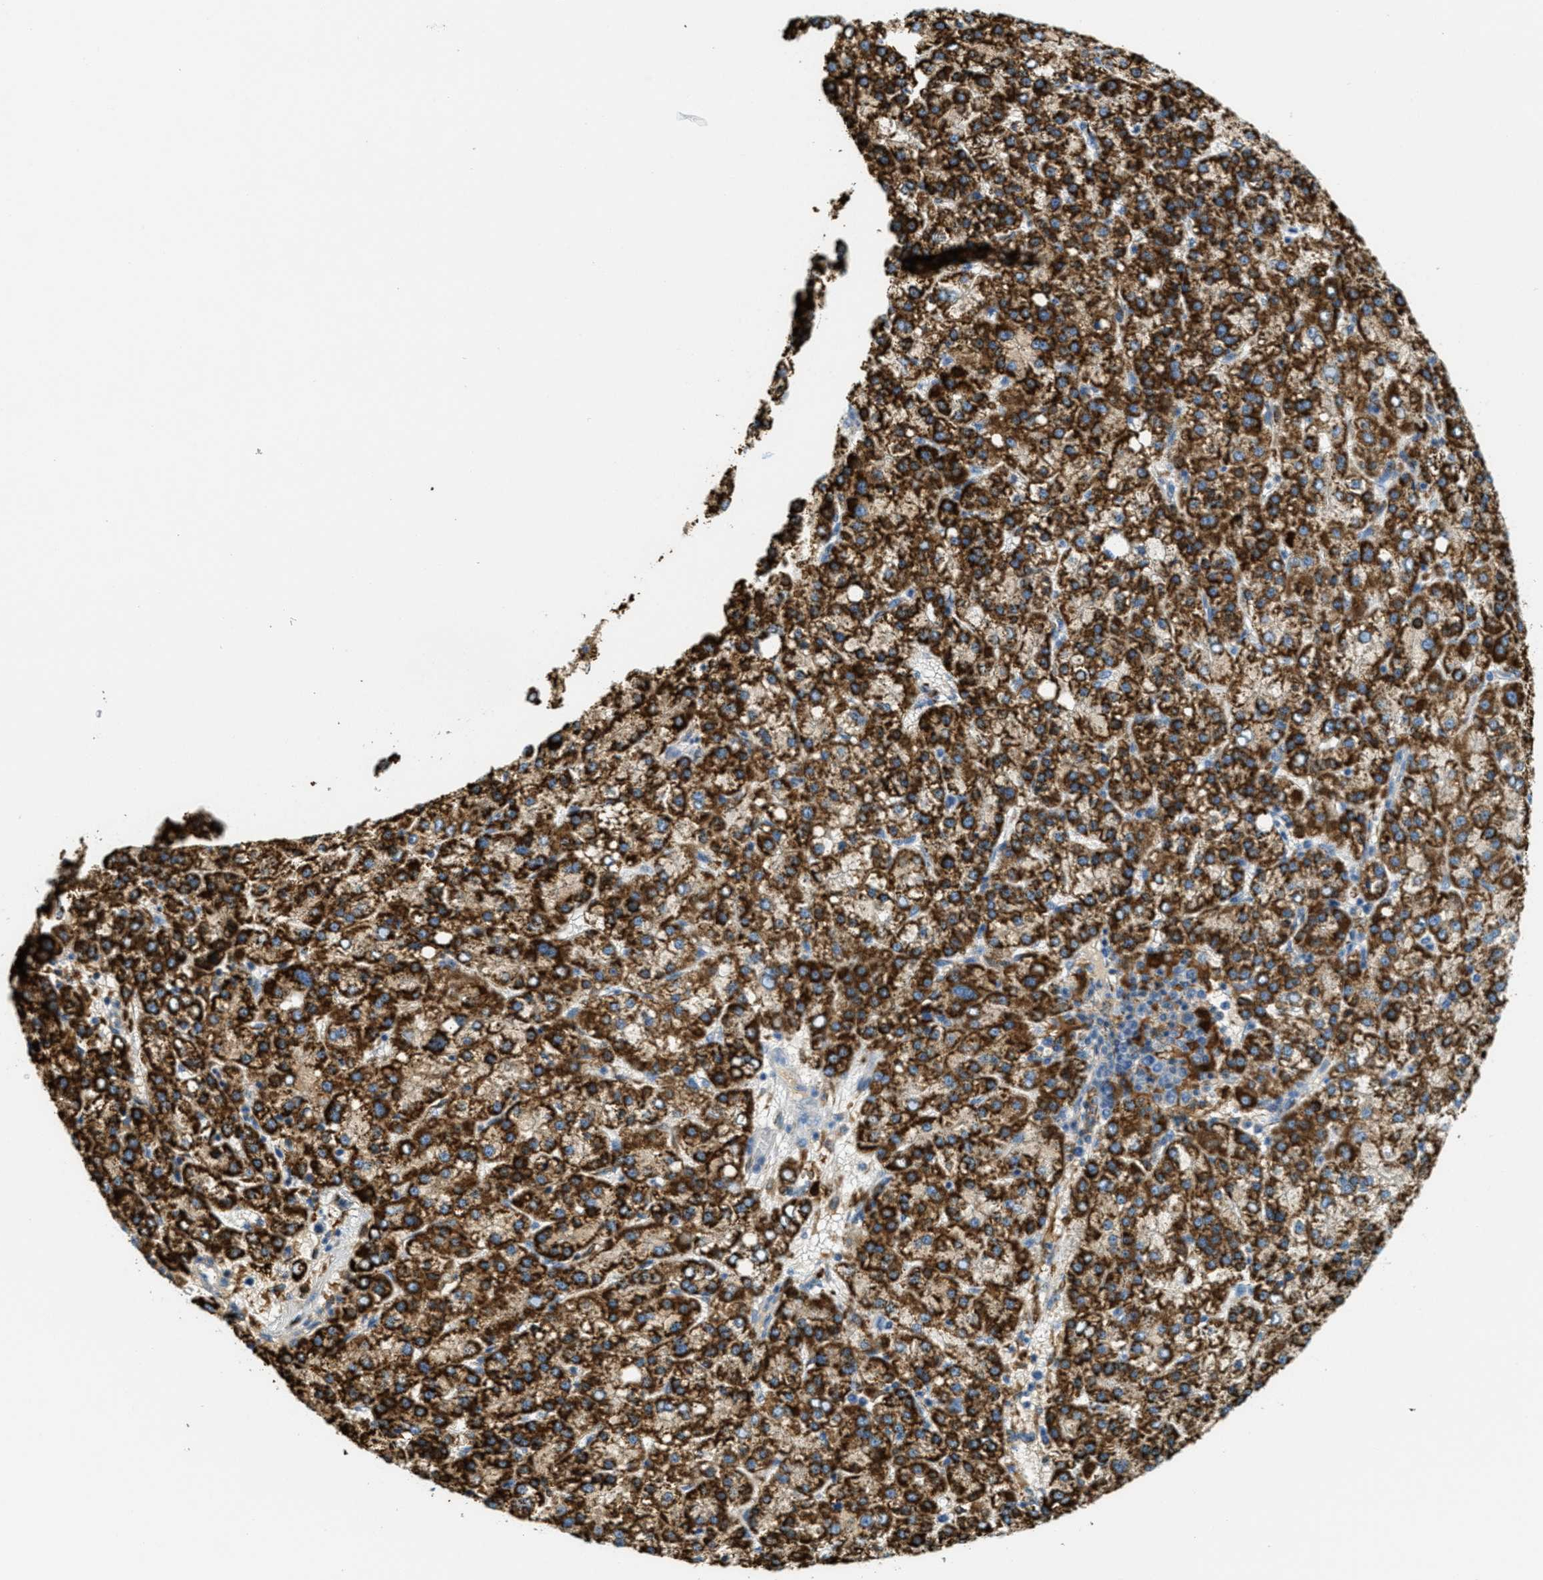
{"staining": {"intensity": "strong", "quantity": ">75%", "location": "cytoplasmic/membranous"}, "tissue": "liver cancer", "cell_type": "Tumor cells", "image_type": "cancer", "snomed": [{"axis": "morphology", "description": "Carcinoma, Hepatocellular, NOS"}, {"axis": "topography", "description": "Liver"}], "caption": "A high-resolution micrograph shows immunohistochemistry staining of liver cancer (hepatocellular carcinoma), which reveals strong cytoplasmic/membranous staining in about >75% of tumor cells.", "gene": "HLCS", "patient": {"sex": "female", "age": 58}}